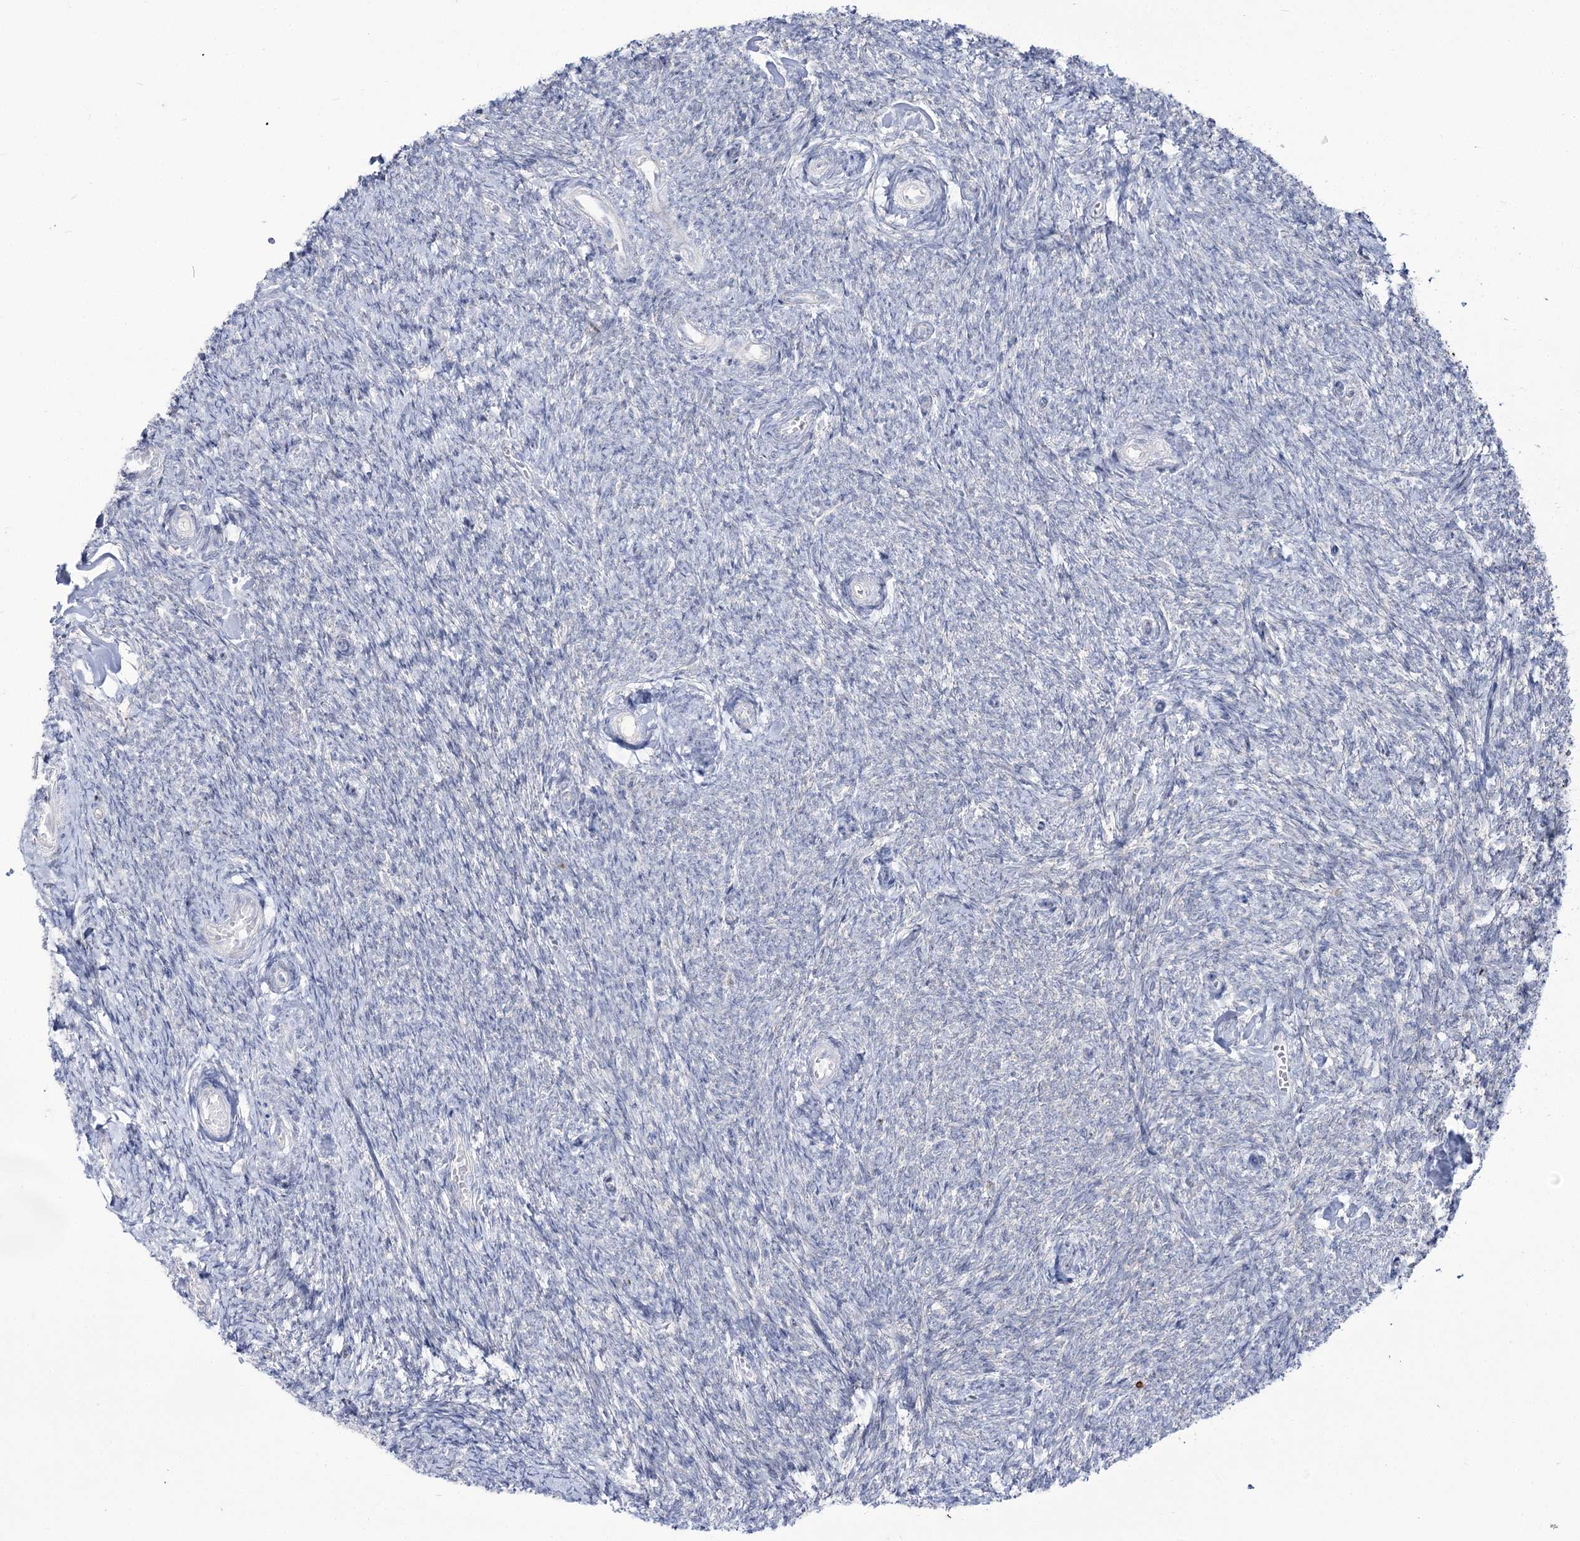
{"staining": {"intensity": "negative", "quantity": "none", "location": "none"}, "tissue": "ovary", "cell_type": "Ovarian stroma cells", "image_type": "normal", "snomed": [{"axis": "morphology", "description": "Normal tissue, NOS"}, {"axis": "topography", "description": "Ovary"}], "caption": "This micrograph is of benign ovary stained with IHC to label a protein in brown with the nuclei are counter-stained blue. There is no positivity in ovarian stroma cells.", "gene": "SUOX", "patient": {"sex": "female", "age": 44}}